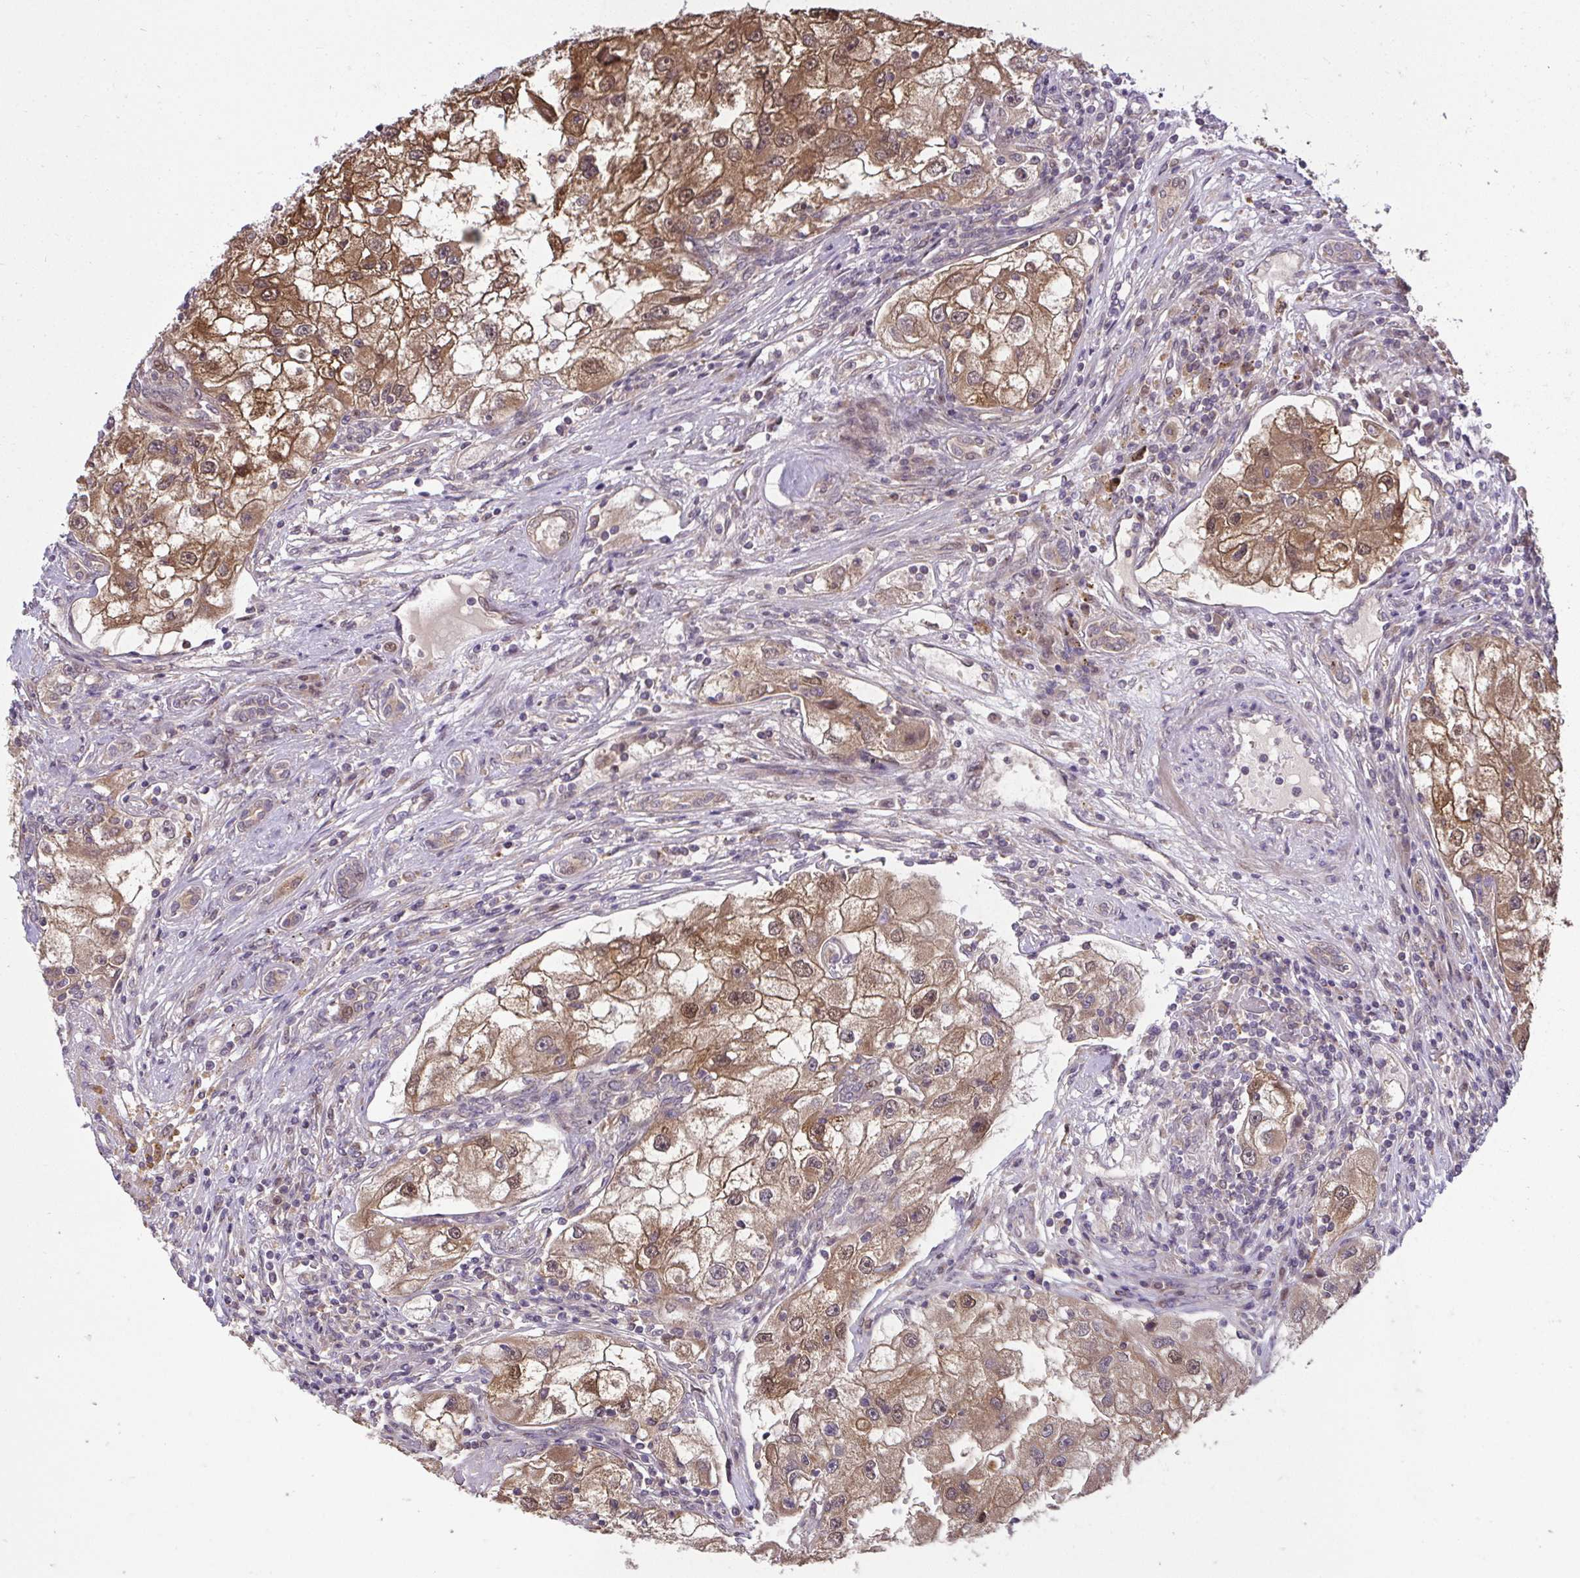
{"staining": {"intensity": "strong", "quantity": ">75%", "location": "cytoplasmic/membranous,nuclear"}, "tissue": "renal cancer", "cell_type": "Tumor cells", "image_type": "cancer", "snomed": [{"axis": "morphology", "description": "Adenocarcinoma, NOS"}, {"axis": "topography", "description": "Kidney"}], "caption": "Immunohistochemistry (IHC) micrograph of neoplastic tissue: human adenocarcinoma (renal) stained using immunohistochemistry (IHC) reveals high levels of strong protein expression localized specifically in the cytoplasmic/membranous and nuclear of tumor cells, appearing as a cytoplasmic/membranous and nuclear brown color.", "gene": "RDH14", "patient": {"sex": "male", "age": 63}}